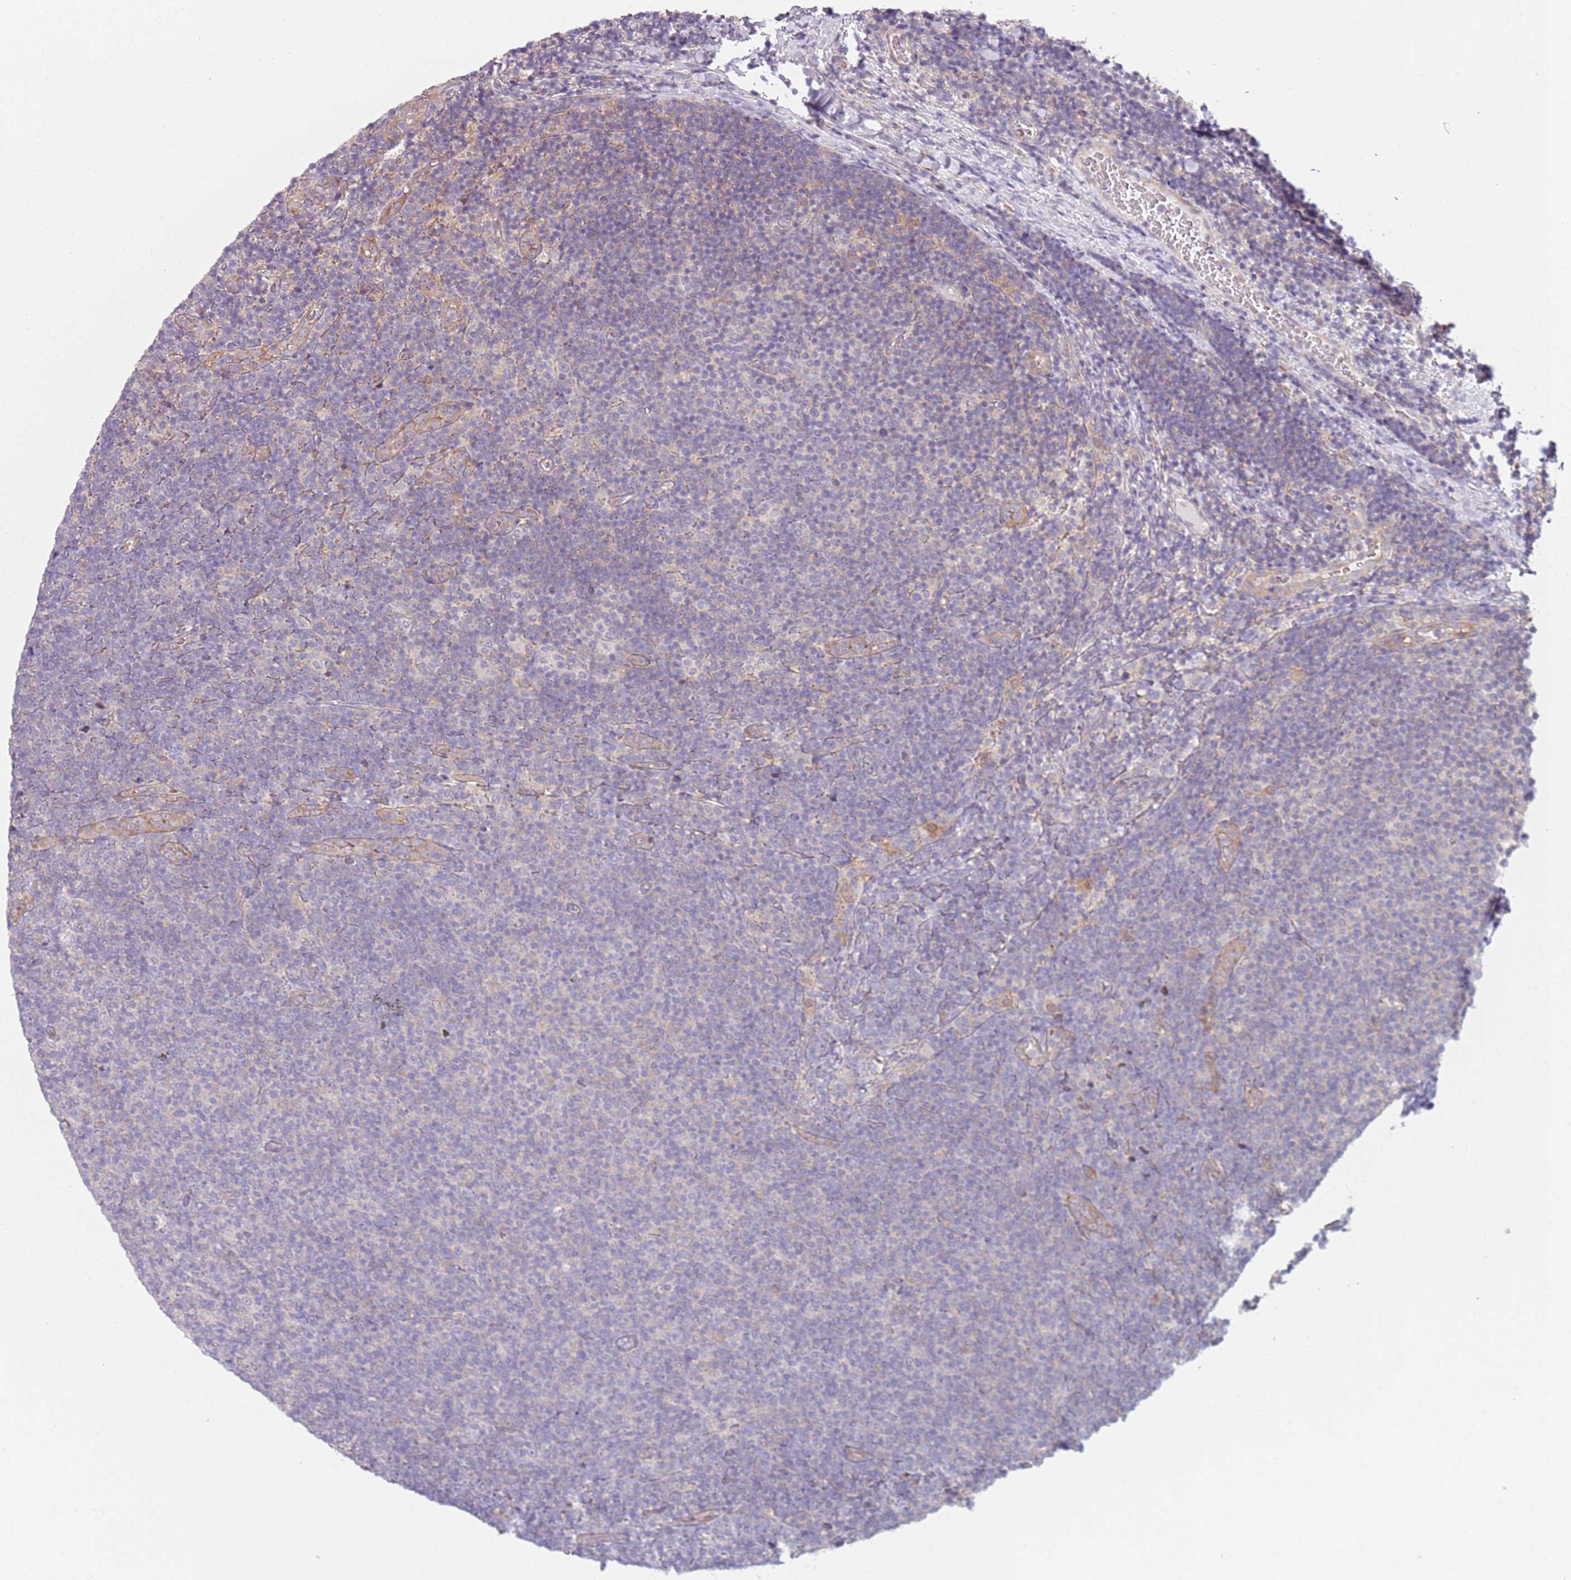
{"staining": {"intensity": "negative", "quantity": "none", "location": "none"}, "tissue": "lymphoma", "cell_type": "Tumor cells", "image_type": "cancer", "snomed": [{"axis": "morphology", "description": "Malignant lymphoma, non-Hodgkin's type, Low grade"}, {"axis": "topography", "description": "Lymph node"}], "caption": "Tumor cells are negative for protein expression in human lymphoma.", "gene": "SLC26A6", "patient": {"sex": "male", "age": 66}}